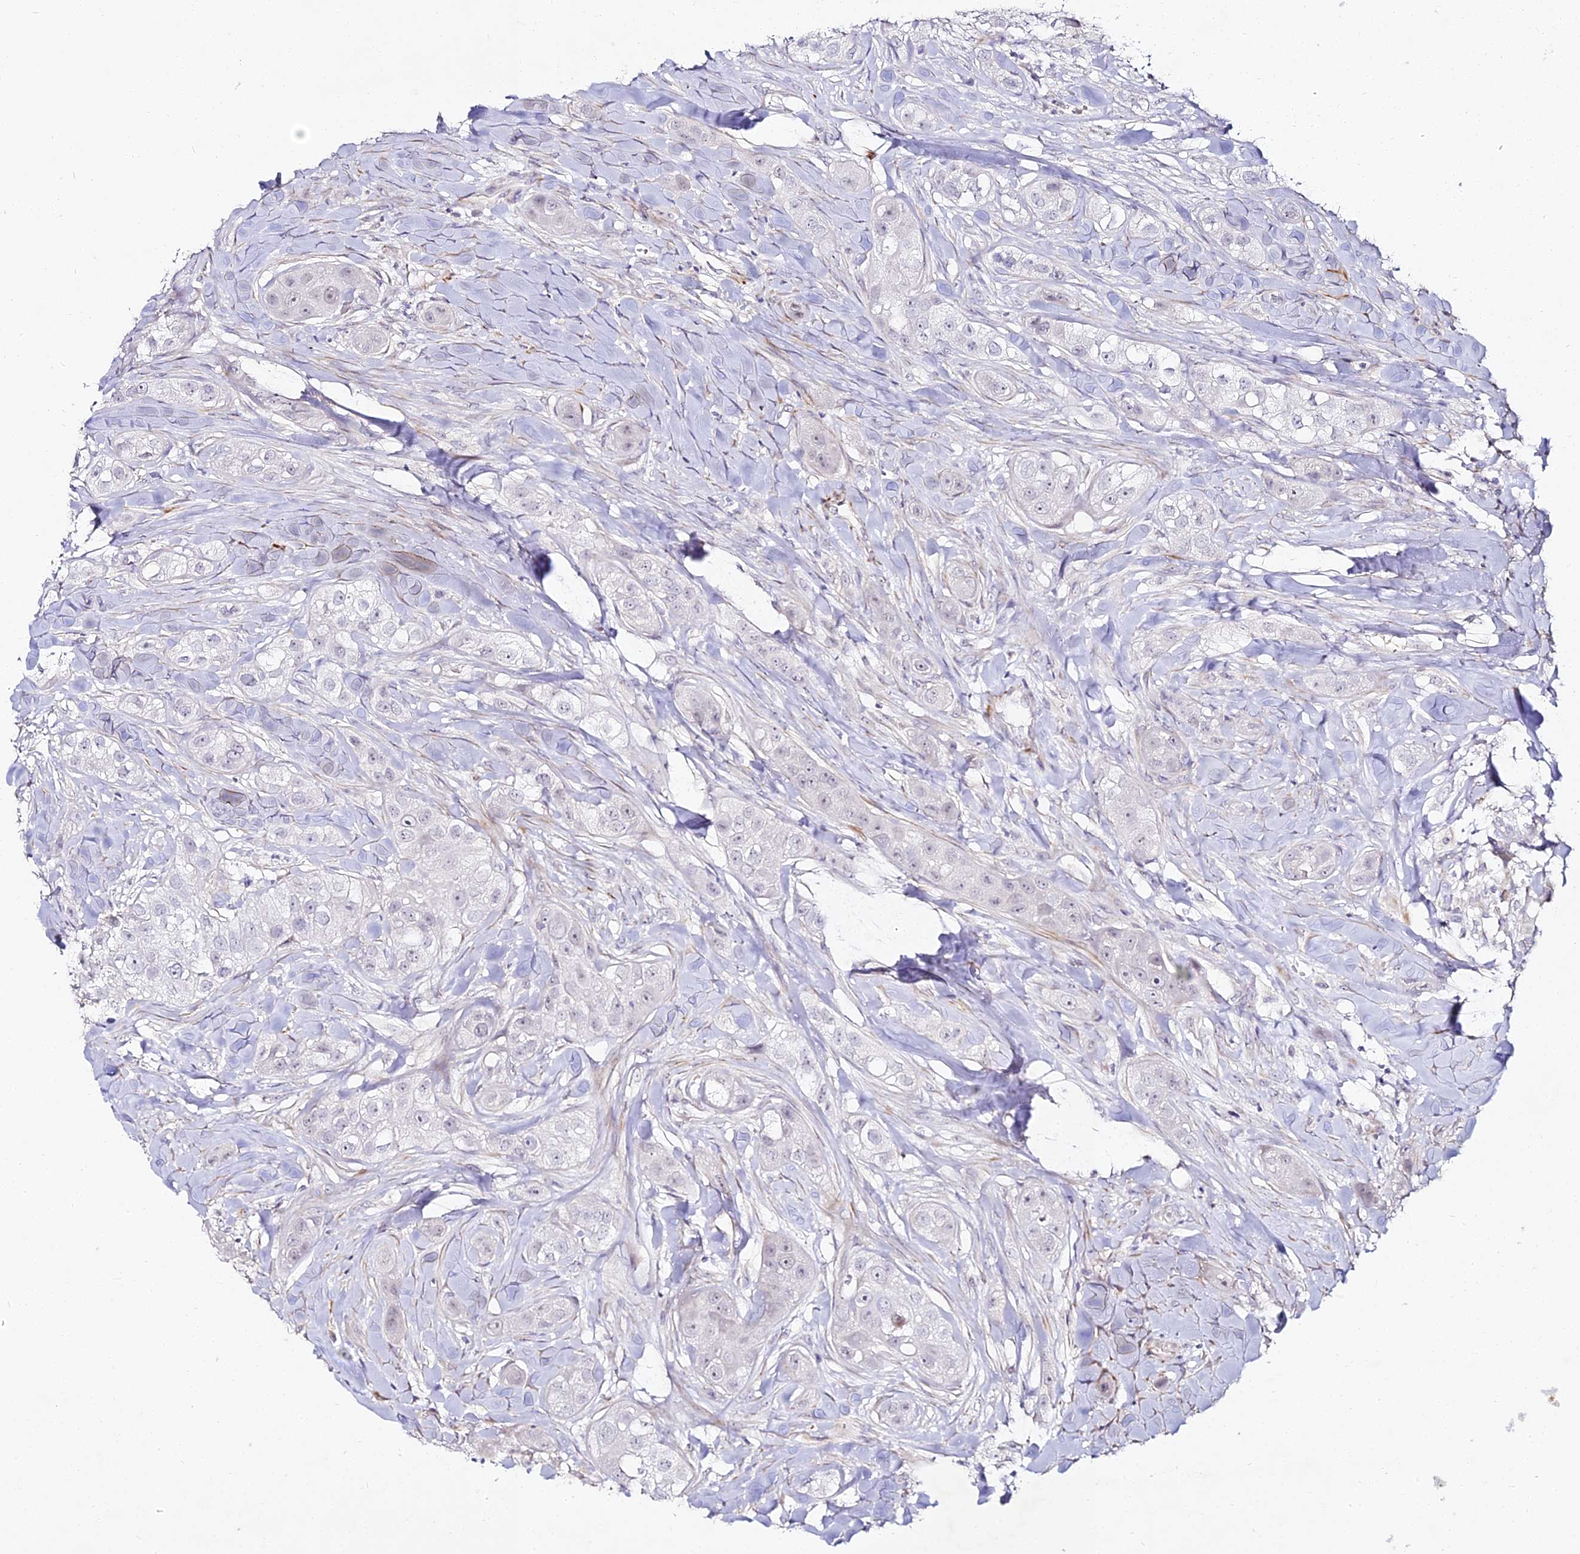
{"staining": {"intensity": "negative", "quantity": "none", "location": "none"}, "tissue": "head and neck cancer", "cell_type": "Tumor cells", "image_type": "cancer", "snomed": [{"axis": "morphology", "description": "Normal tissue, NOS"}, {"axis": "morphology", "description": "Squamous cell carcinoma, NOS"}, {"axis": "topography", "description": "Skeletal muscle"}, {"axis": "topography", "description": "Head-Neck"}], "caption": "Photomicrograph shows no significant protein staining in tumor cells of squamous cell carcinoma (head and neck). The staining is performed using DAB (3,3'-diaminobenzidine) brown chromogen with nuclei counter-stained in using hematoxylin.", "gene": "ALPG", "patient": {"sex": "male", "age": 51}}